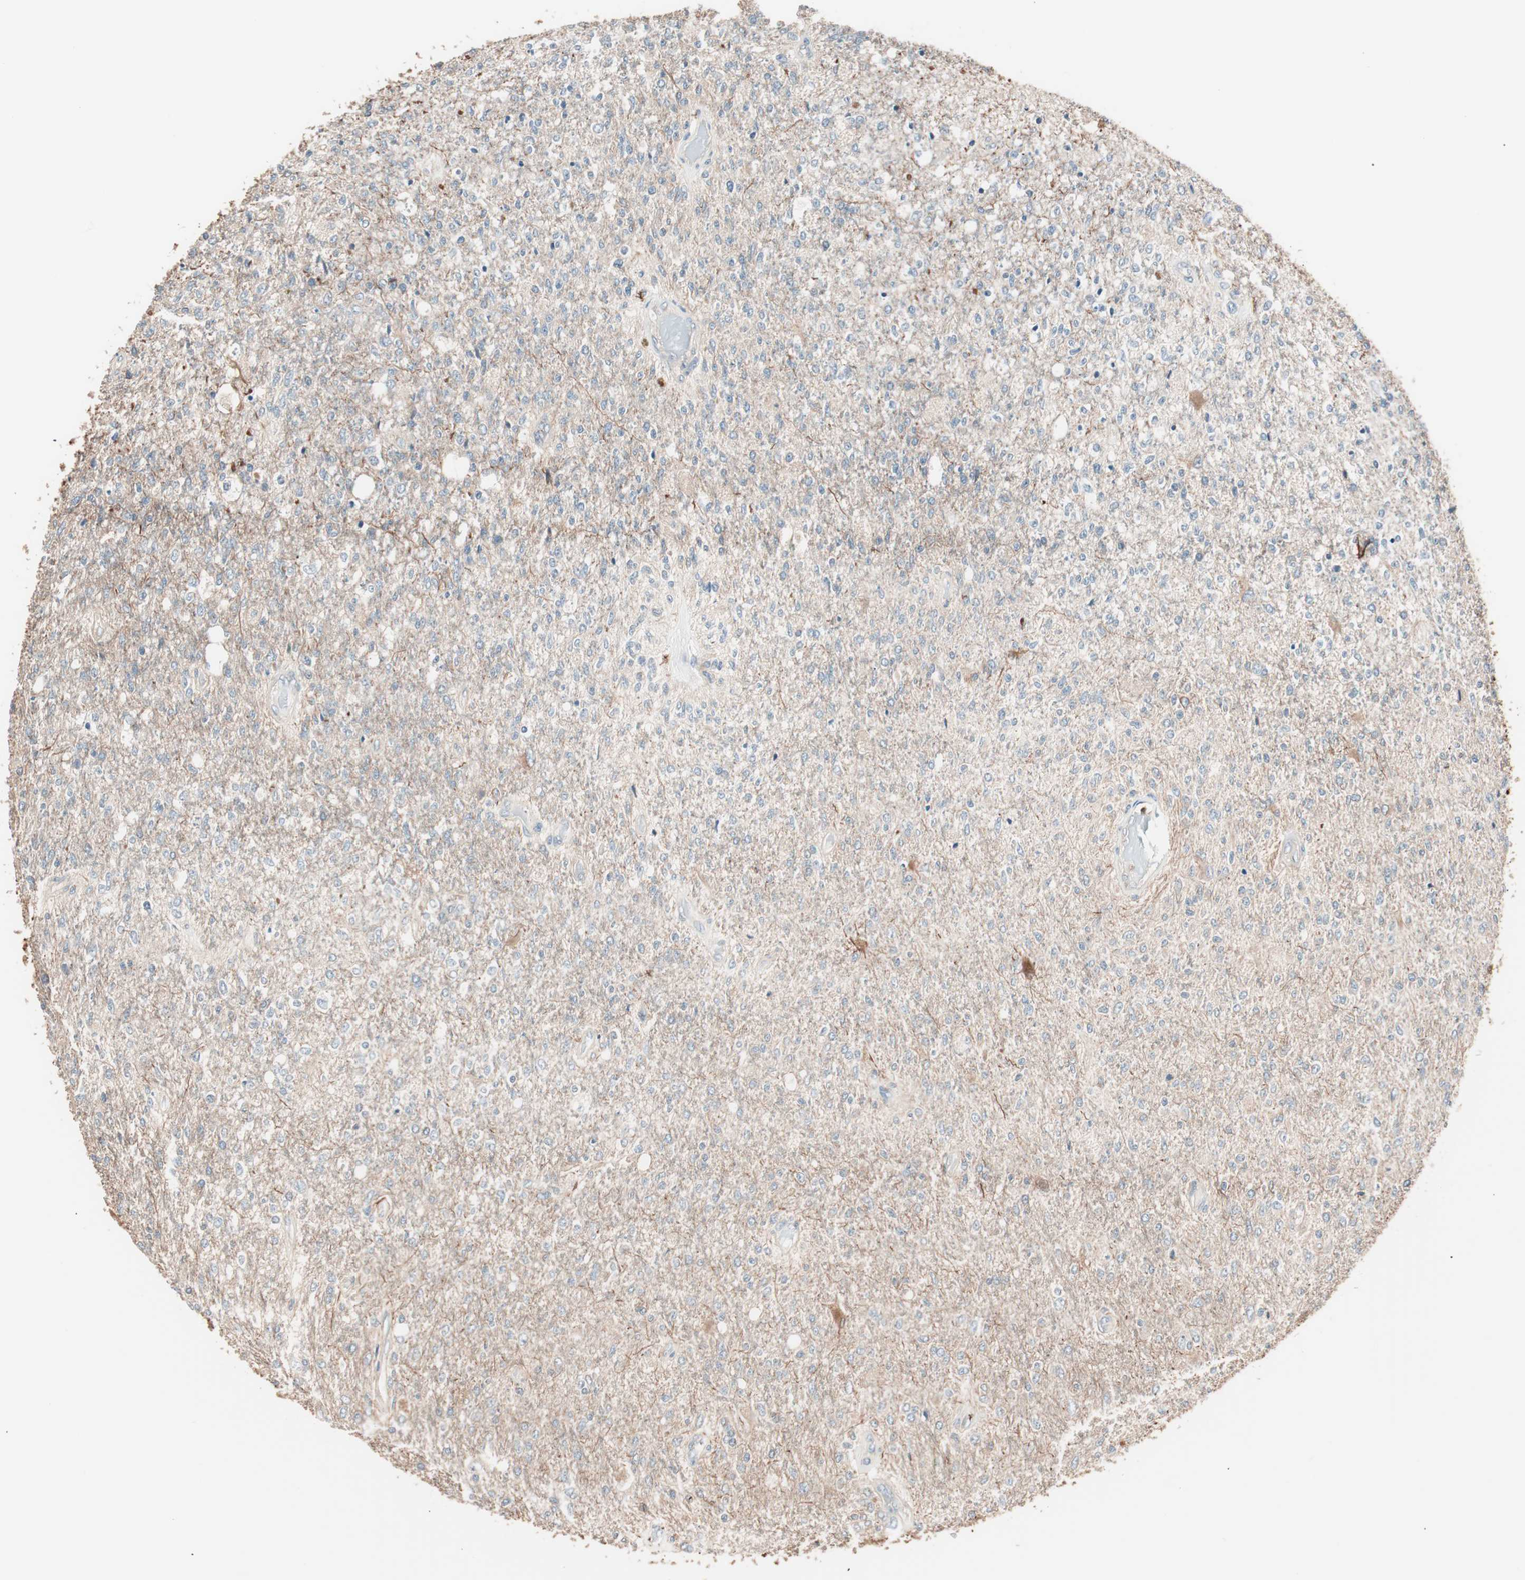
{"staining": {"intensity": "weak", "quantity": "25%-75%", "location": "cytoplasmic/membranous"}, "tissue": "glioma", "cell_type": "Tumor cells", "image_type": "cancer", "snomed": [{"axis": "morphology", "description": "Normal tissue, NOS"}, {"axis": "morphology", "description": "Glioma, malignant, High grade"}, {"axis": "topography", "description": "Cerebral cortex"}], "caption": "Approximately 25%-75% of tumor cells in human glioma demonstrate weak cytoplasmic/membranous protein staining as visualized by brown immunohistochemical staining.", "gene": "TSG101", "patient": {"sex": "male", "age": 77}}